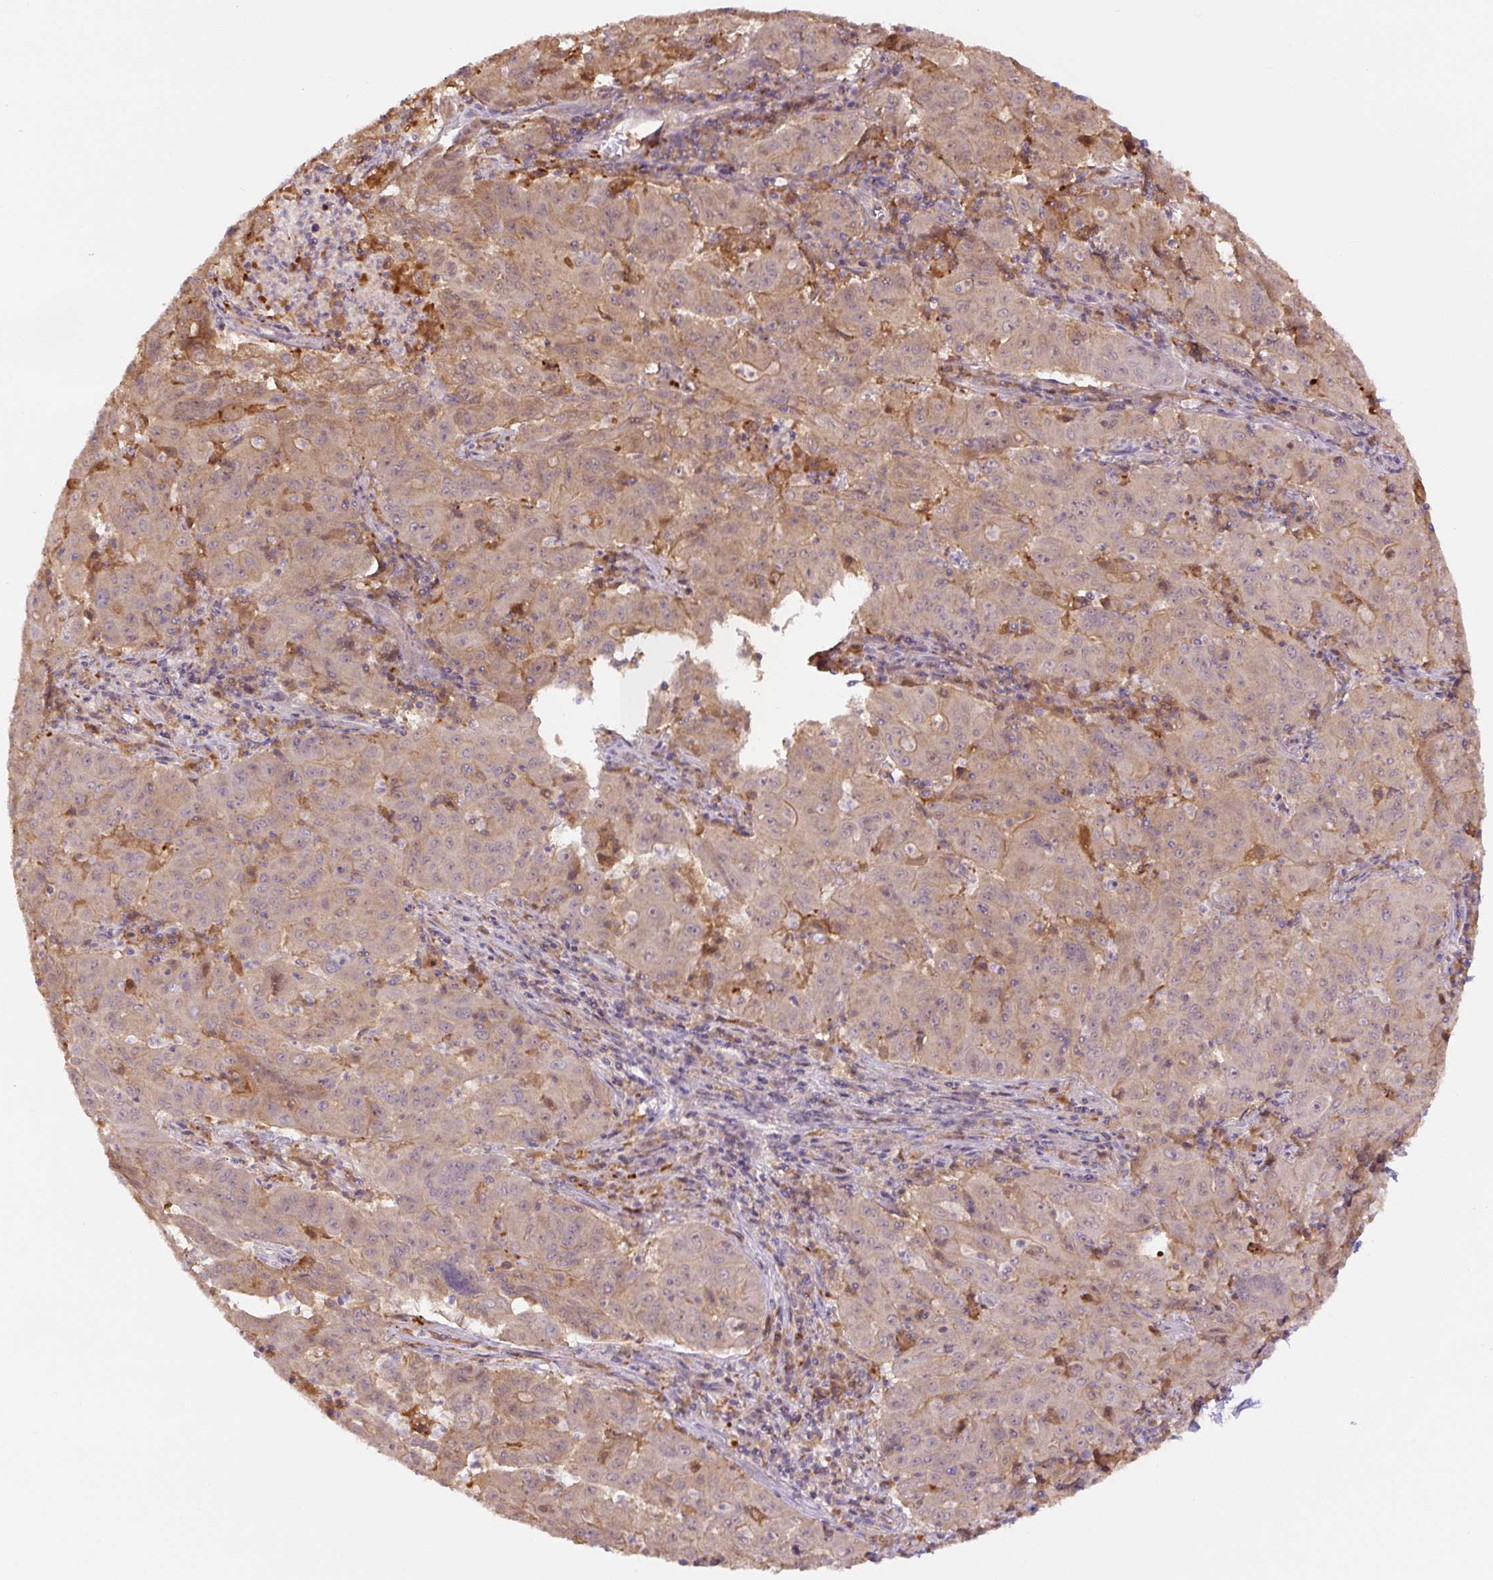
{"staining": {"intensity": "weak", "quantity": ">75%", "location": "cytoplasmic/membranous"}, "tissue": "pancreatic cancer", "cell_type": "Tumor cells", "image_type": "cancer", "snomed": [{"axis": "morphology", "description": "Adenocarcinoma, NOS"}, {"axis": "topography", "description": "Pancreas"}], "caption": "Immunohistochemistry (IHC) (DAB) staining of pancreatic cancer (adenocarcinoma) displays weak cytoplasmic/membranous protein positivity in approximately >75% of tumor cells.", "gene": "SPSB2", "patient": {"sex": "male", "age": 63}}